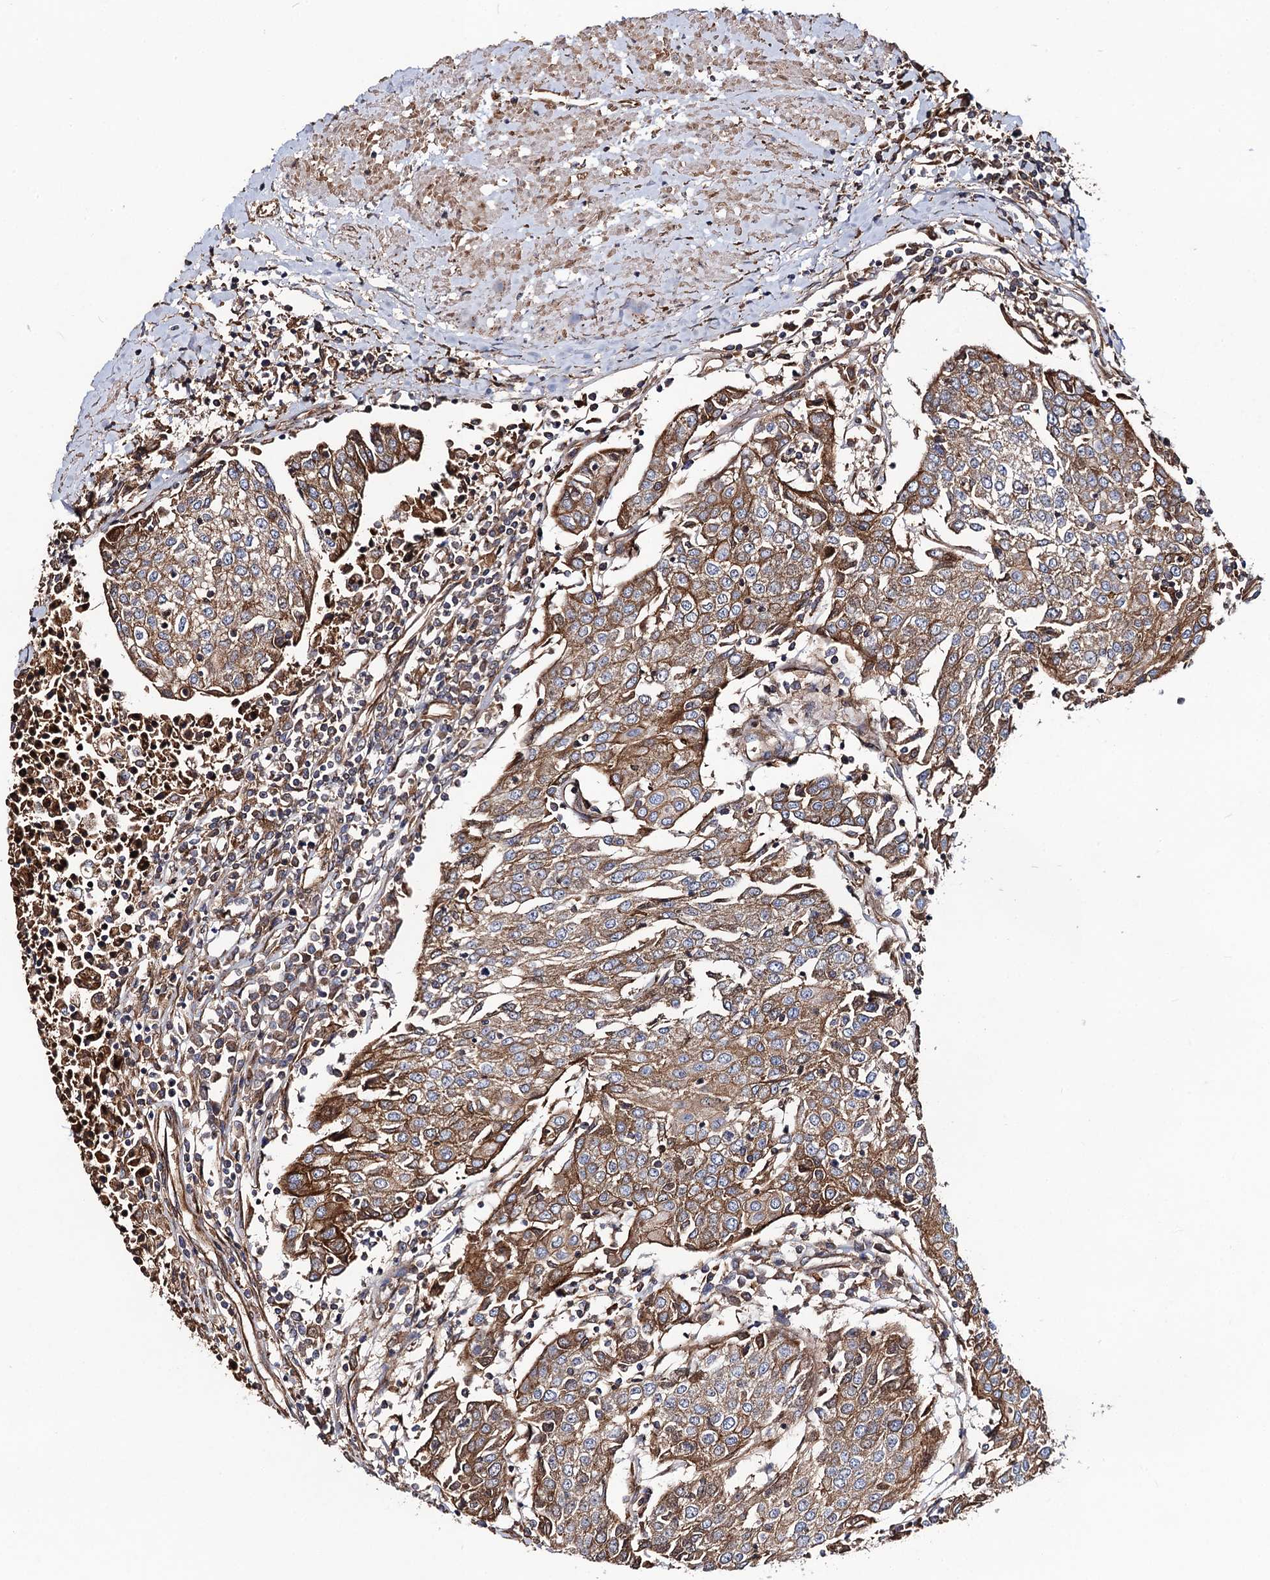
{"staining": {"intensity": "moderate", "quantity": ">75%", "location": "cytoplasmic/membranous"}, "tissue": "urothelial cancer", "cell_type": "Tumor cells", "image_type": "cancer", "snomed": [{"axis": "morphology", "description": "Urothelial carcinoma, High grade"}, {"axis": "topography", "description": "Urinary bladder"}], "caption": "A brown stain shows moderate cytoplasmic/membranous staining of a protein in human urothelial cancer tumor cells.", "gene": "CIP2A", "patient": {"sex": "female", "age": 85}}